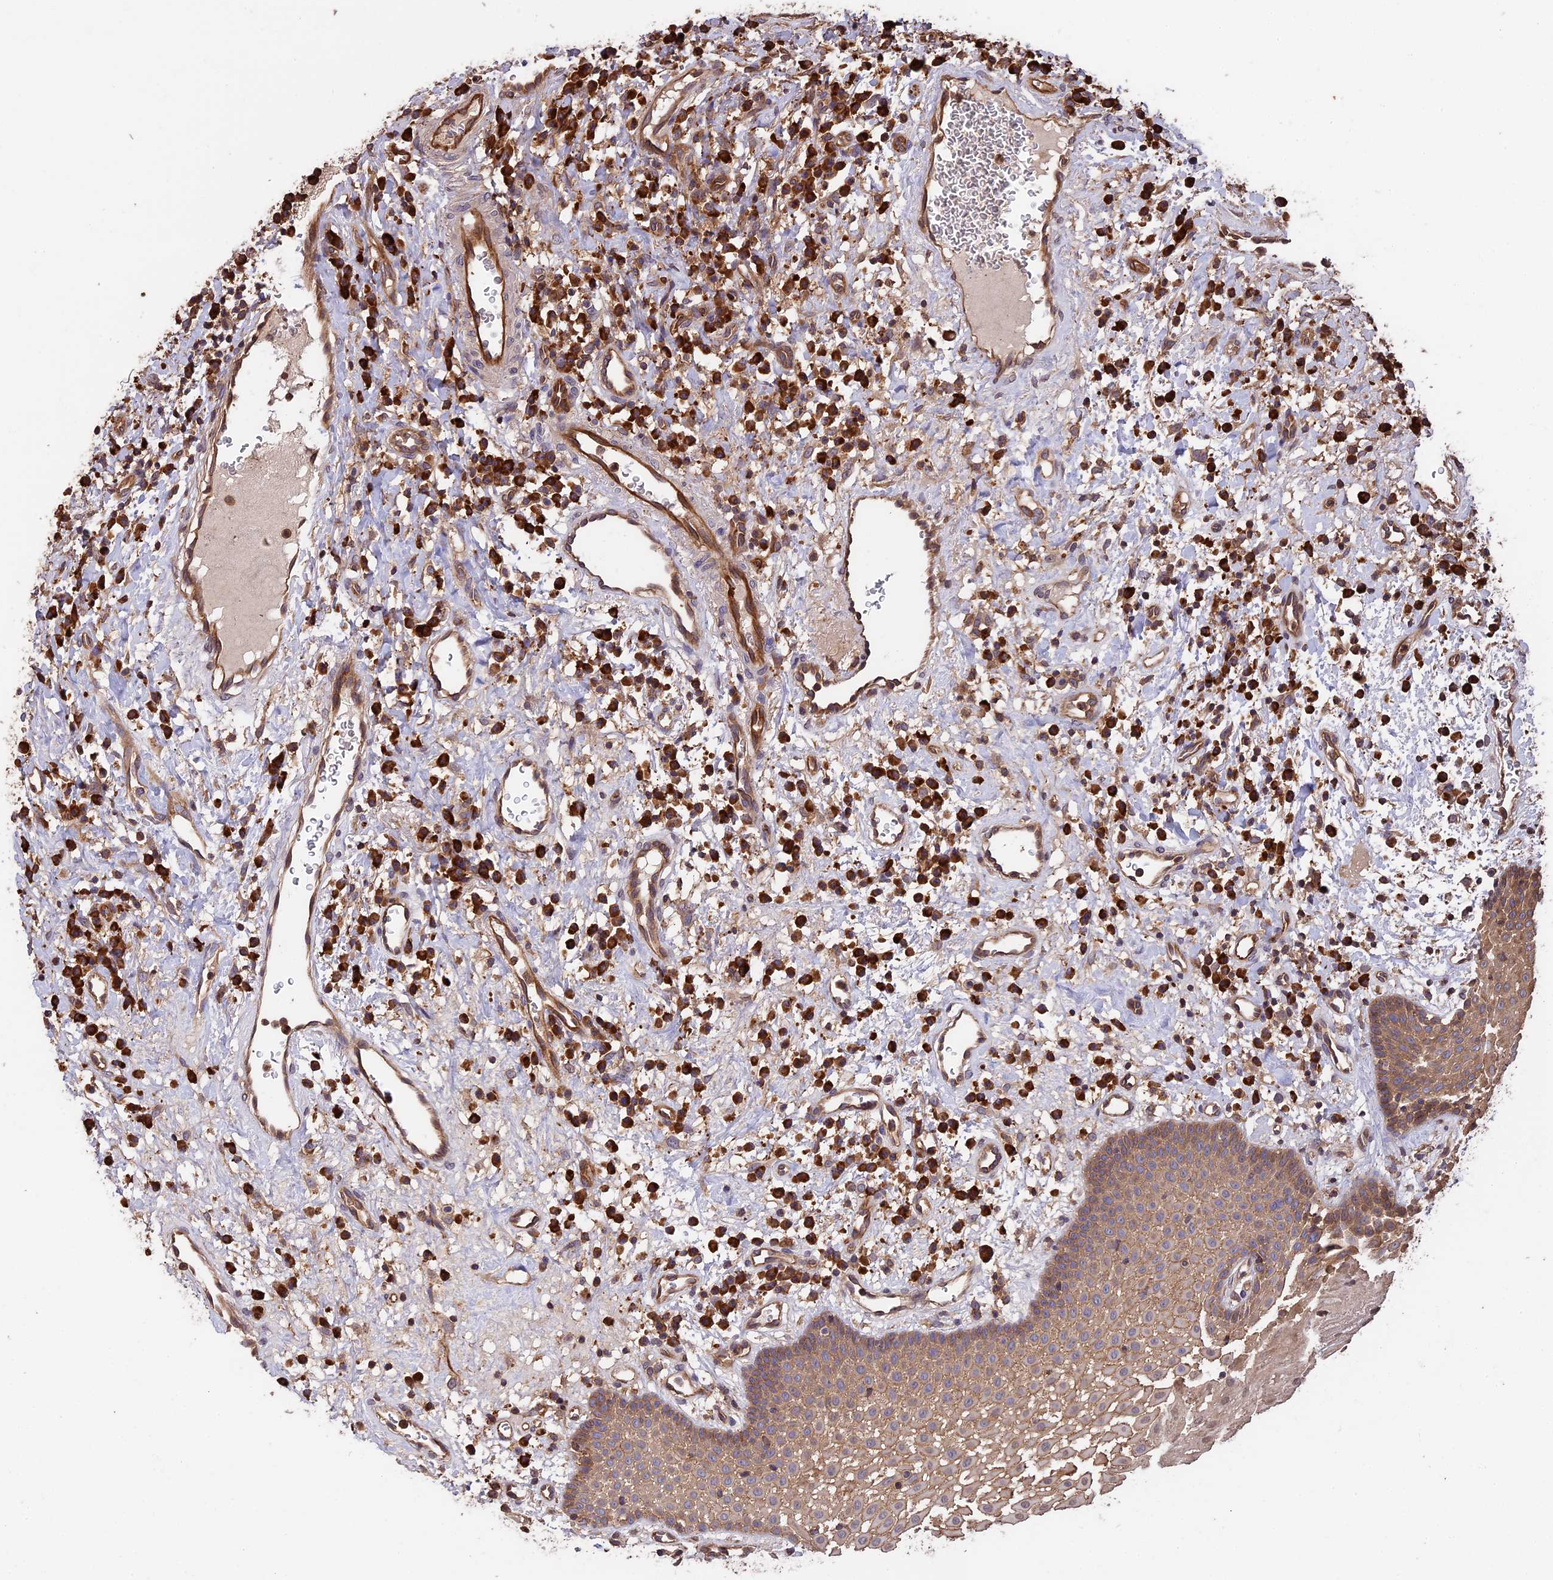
{"staining": {"intensity": "moderate", "quantity": ">75%", "location": "cytoplasmic/membranous"}, "tissue": "oral mucosa", "cell_type": "Squamous epithelial cells", "image_type": "normal", "snomed": [{"axis": "morphology", "description": "Normal tissue, NOS"}, {"axis": "topography", "description": "Oral tissue"}], "caption": "High-power microscopy captured an IHC histopathology image of normal oral mucosa, revealing moderate cytoplasmic/membranous staining in about >75% of squamous epithelial cells. Using DAB (3,3'-diaminobenzidine) (brown) and hematoxylin (blue) stains, captured at high magnification using brightfield microscopy.", "gene": "GAS8", "patient": {"sex": "male", "age": 74}}